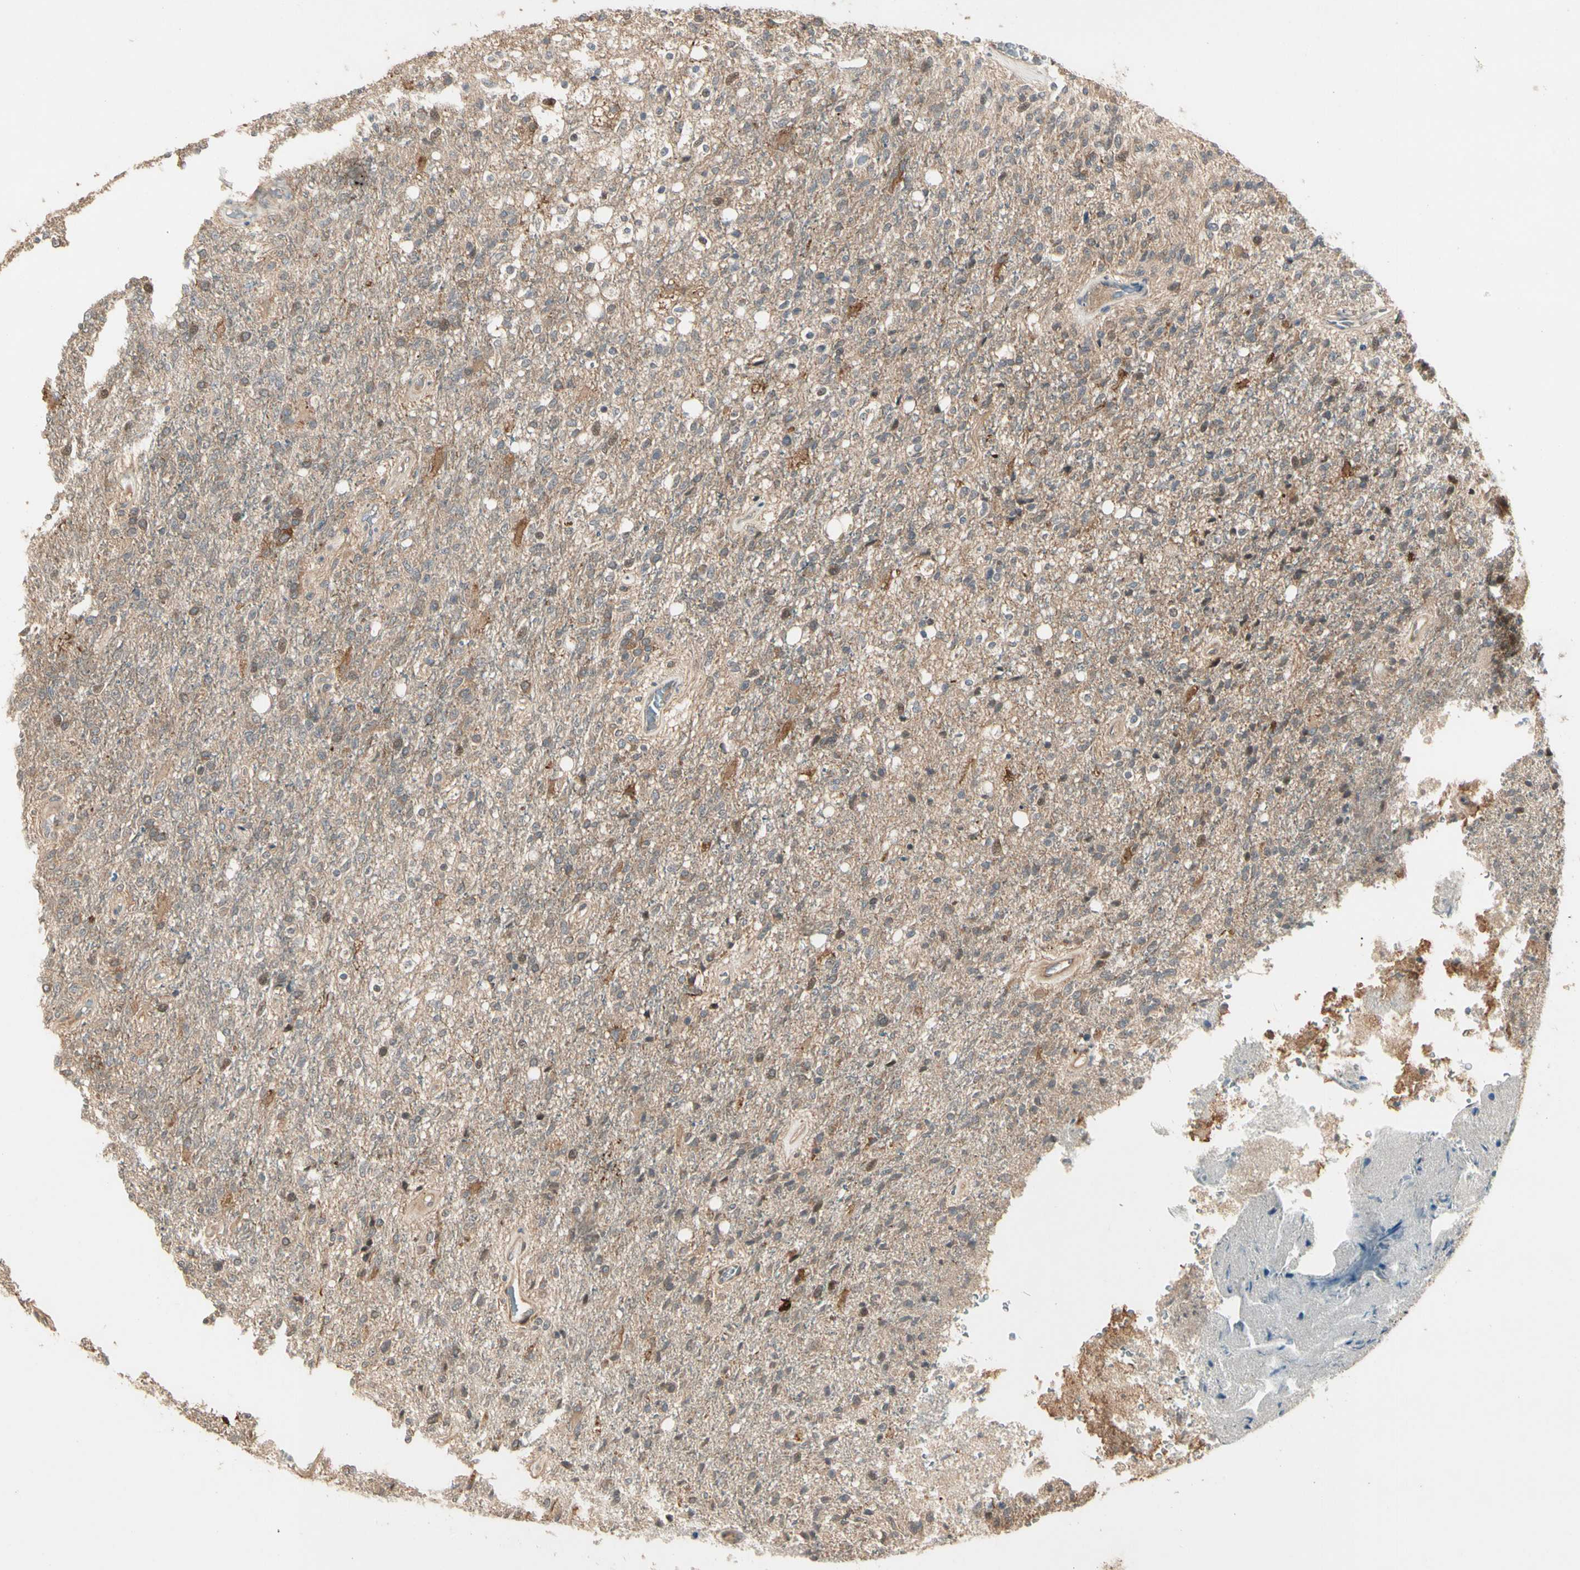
{"staining": {"intensity": "moderate", "quantity": "25%-75%", "location": "cytoplasmic/membranous"}, "tissue": "glioma", "cell_type": "Tumor cells", "image_type": "cancer", "snomed": [{"axis": "morphology", "description": "Normal tissue, NOS"}, {"axis": "morphology", "description": "Glioma, malignant, High grade"}, {"axis": "topography", "description": "Cerebral cortex"}], "caption": "IHC photomicrograph of human glioma stained for a protein (brown), which displays medium levels of moderate cytoplasmic/membranous positivity in about 25%-75% of tumor cells.", "gene": "ATG4C", "patient": {"sex": "male", "age": 77}}